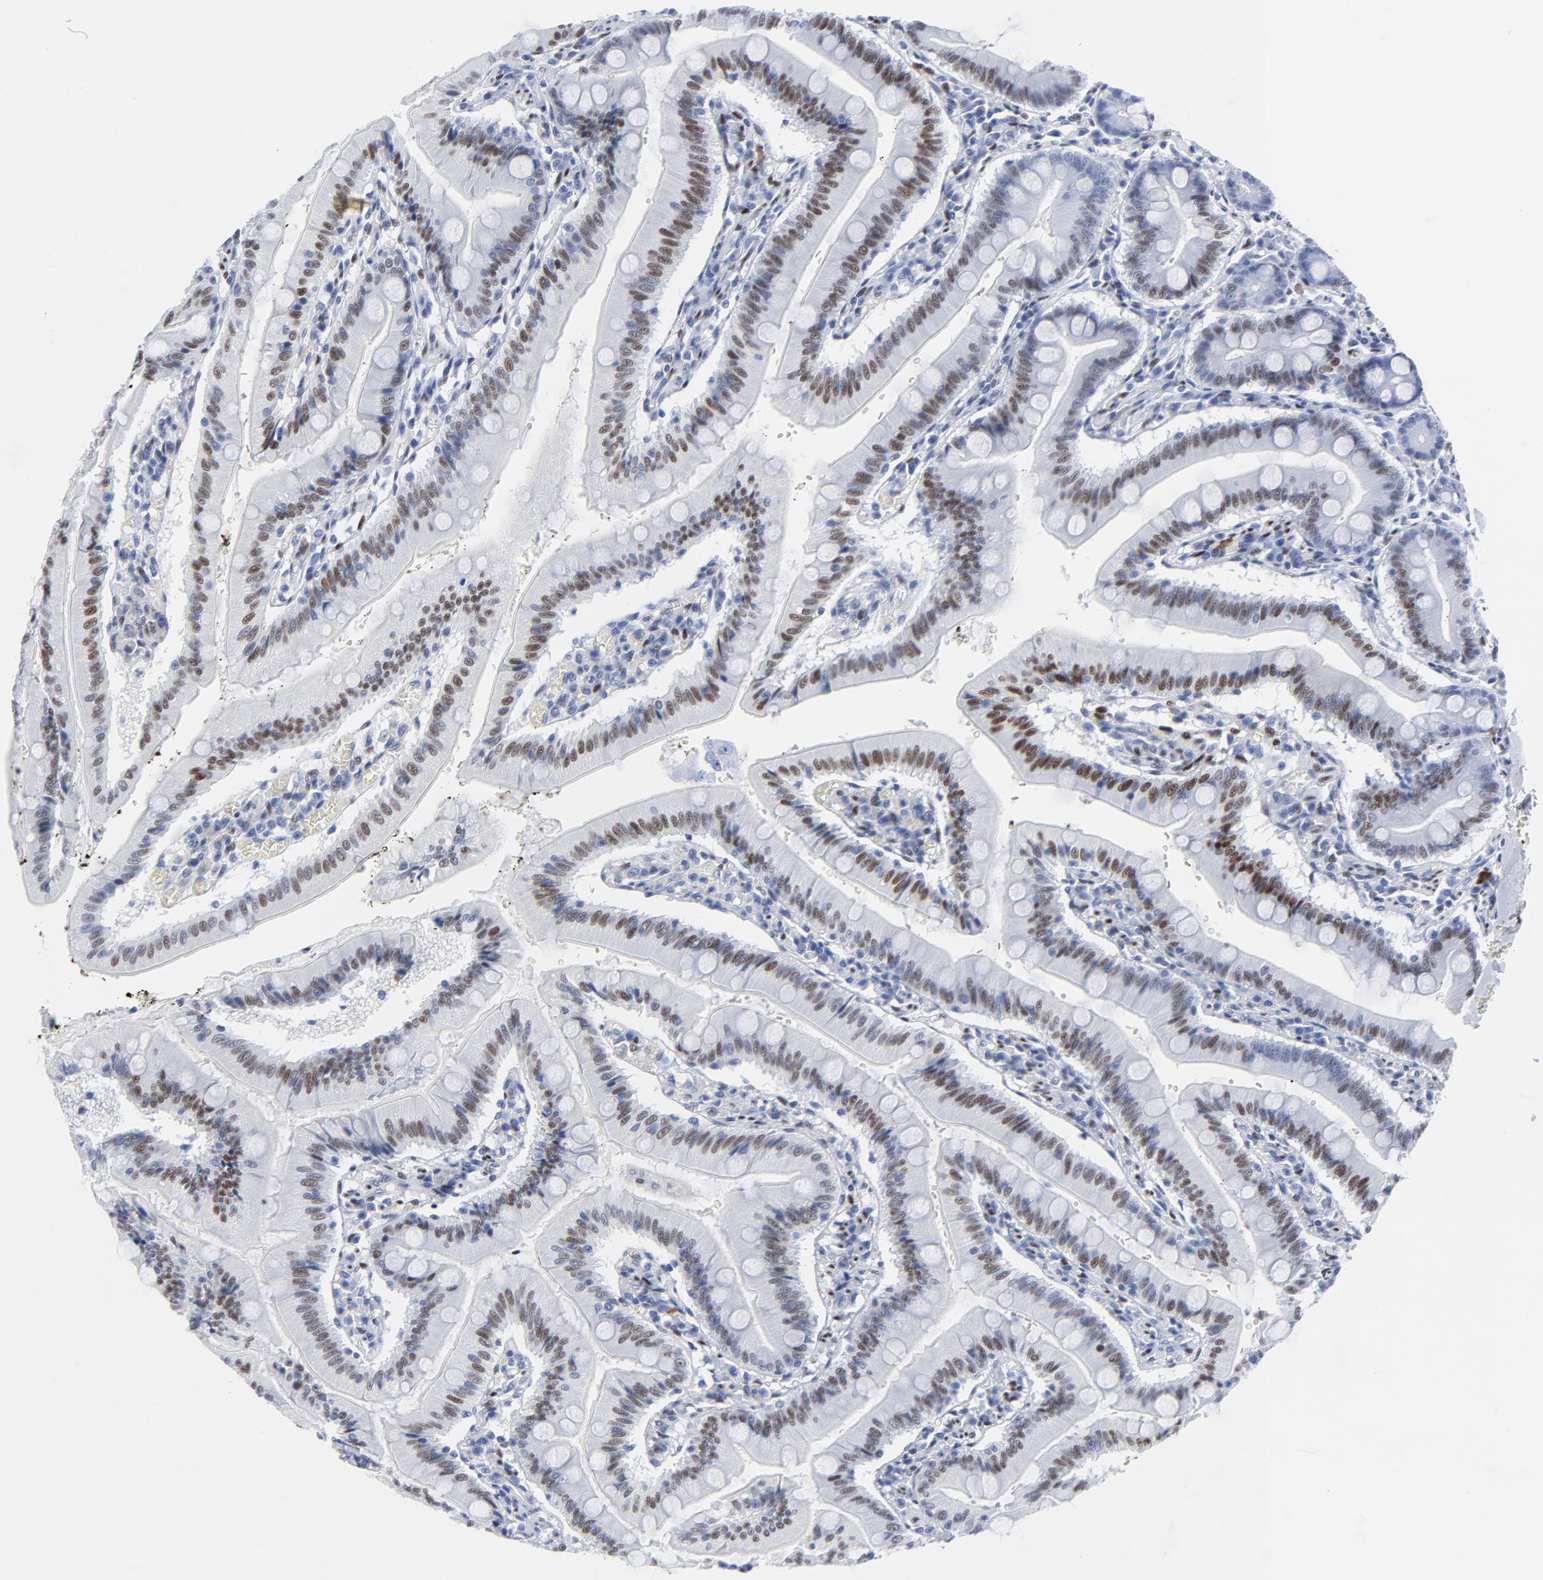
{"staining": {"intensity": "moderate", "quantity": "25%-75%", "location": "nuclear"}, "tissue": "small intestine", "cell_type": "Glandular cells", "image_type": "normal", "snomed": [{"axis": "morphology", "description": "Normal tissue, NOS"}, {"axis": "topography", "description": "Small intestine"}], "caption": "Brown immunohistochemical staining in benign human small intestine demonstrates moderate nuclear positivity in about 25%-75% of glandular cells. (DAB = brown stain, brightfield microscopy at high magnification).", "gene": "JUN", "patient": {"sex": "male", "age": 71}}